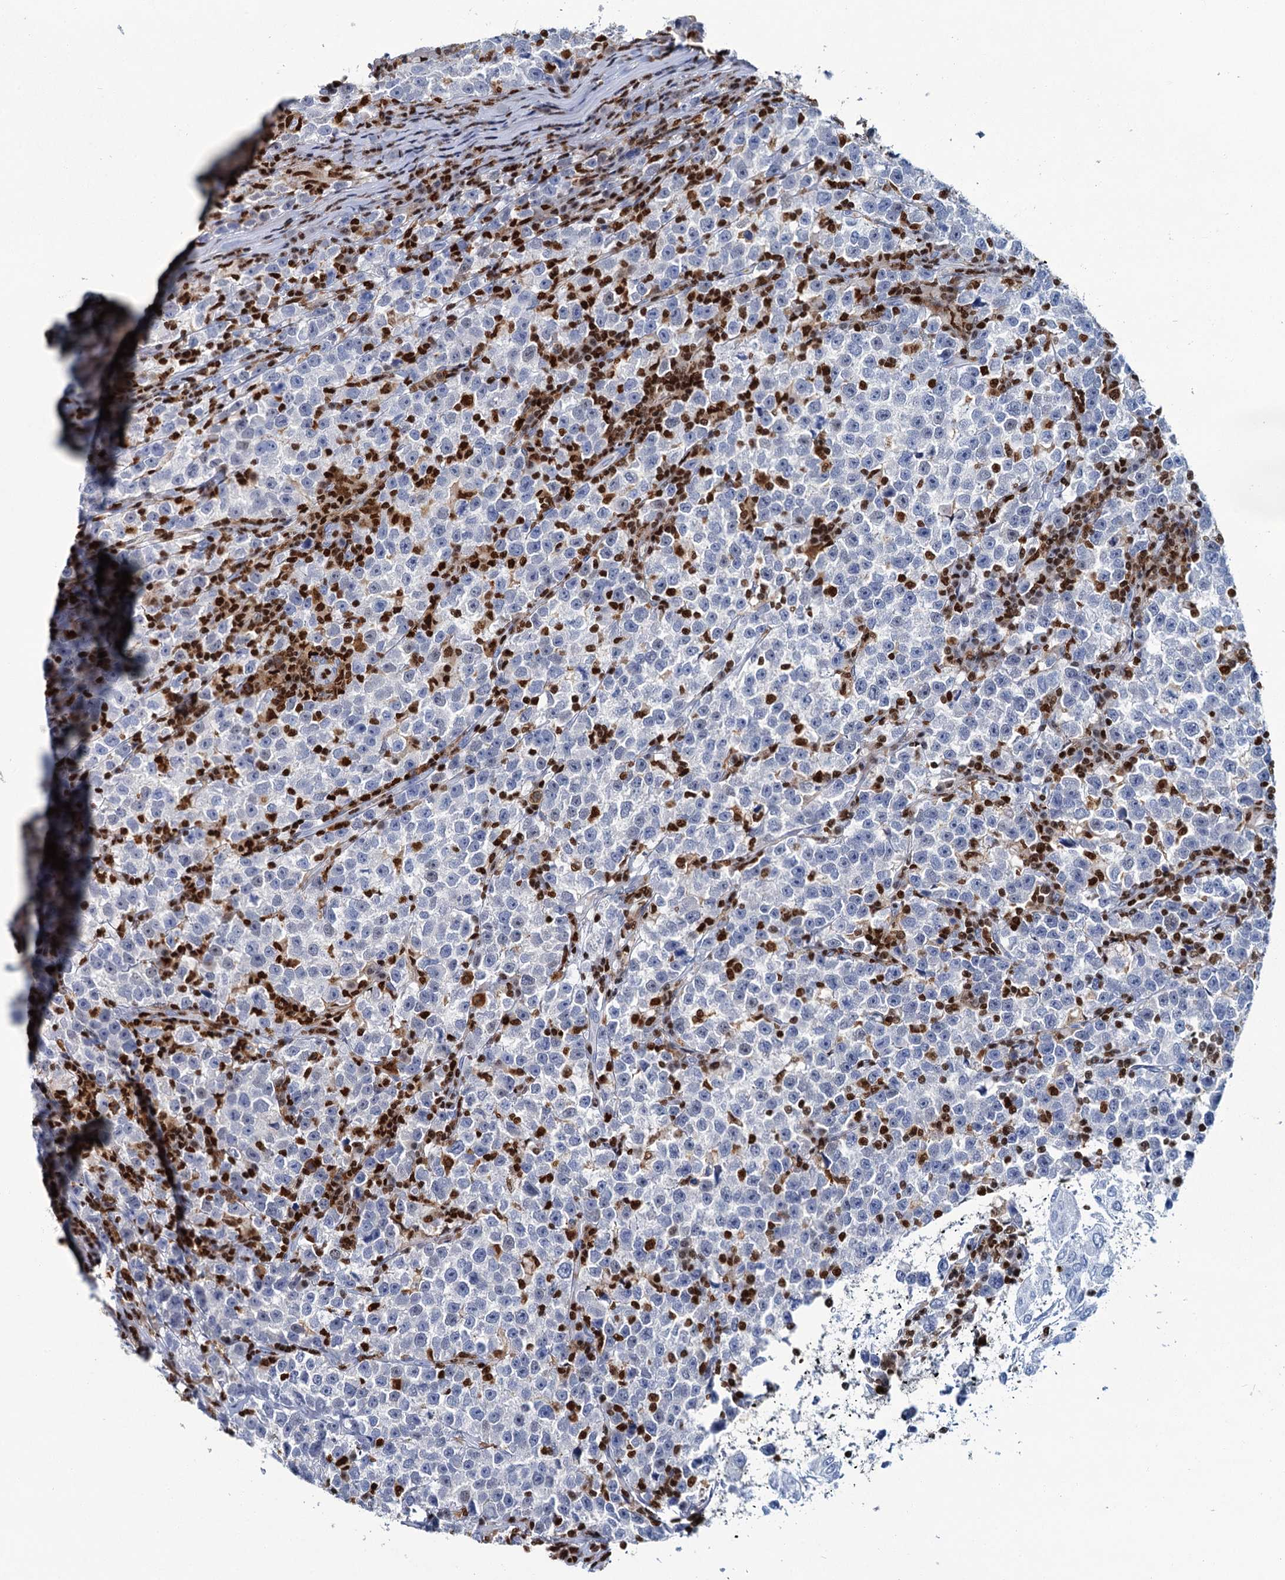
{"staining": {"intensity": "negative", "quantity": "none", "location": "none"}, "tissue": "testis cancer", "cell_type": "Tumor cells", "image_type": "cancer", "snomed": [{"axis": "morphology", "description": "Normal tissue, NOS"}, {"axis": "morphology", "description": "Seminoma, NOS"}, {"axis": "topography", "description": "Testis"}], "caption": "The micrograph shows no significant positivity in tumor cells of seminoma (testis). (Stains: DAB IHC with hematoxylin counter stain, Microscopy: brightfield microscopy at high magnification).", "gene": "CELF2", "patient": {"sex": "male", "age": 43}}